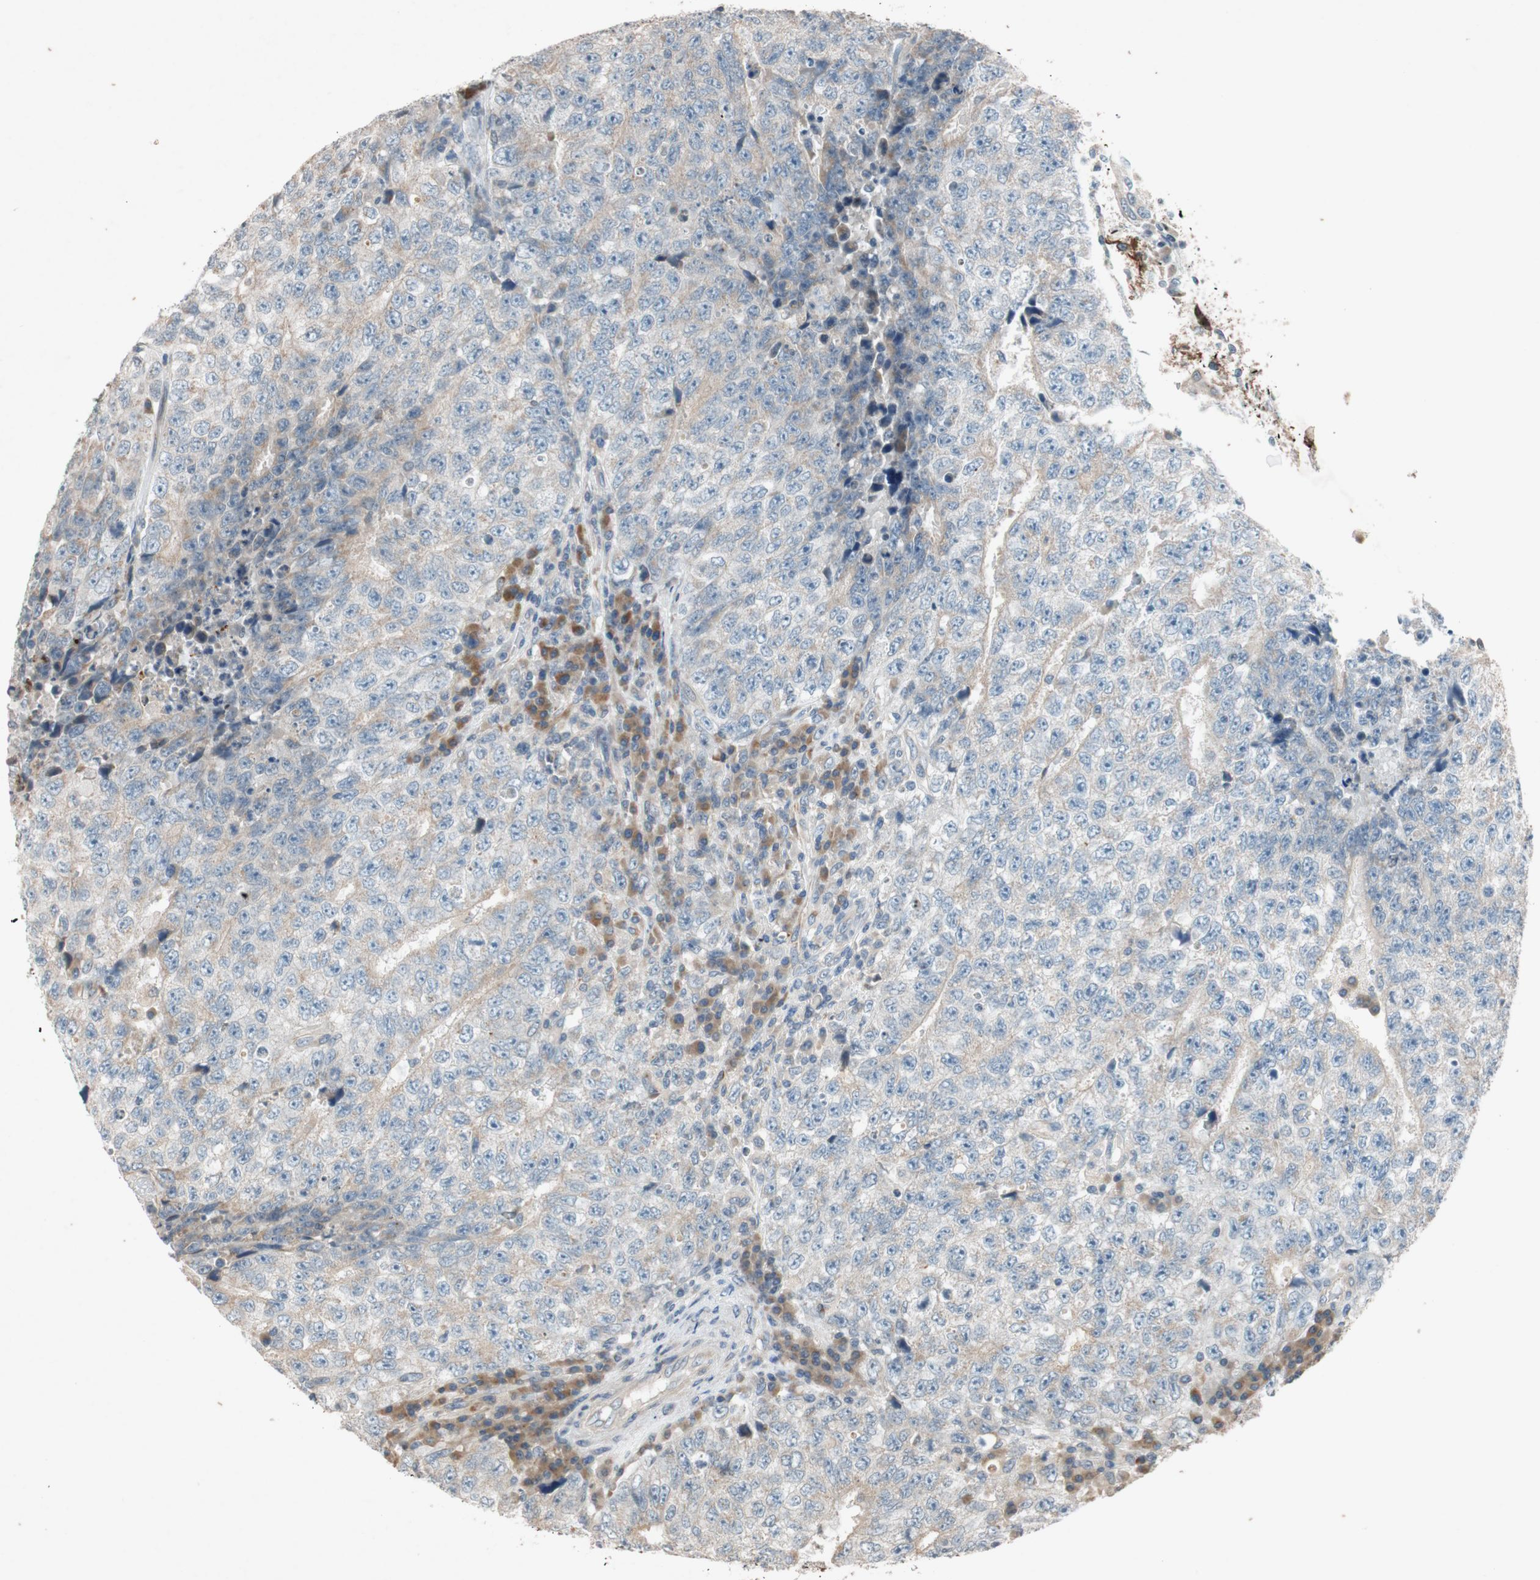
{"staining": {"intensity": "weak", "quantity": ">75%", "location": "cytoplasmic/membranous"}, "tissue": "testis cancer", "cell_type": "Tumor cells", "image_type": "cancer", "snomed": [{"axis": "morphology", "description": "Necrosis, NOS"}, {"axis": "morphology", "description": "Carcinoma, Embryonal, NOS"}, {"axis": "topography", "description": "Testis"}], "caption": "Weak cytoplasmic/membranous positivity for a protein is identified in approximately >75% of tumor cells of testis cancer (embryonal carcinoma) using IHC.", "gene": "ATP2C1", "patient": {"sex": "male", "age": 19}}